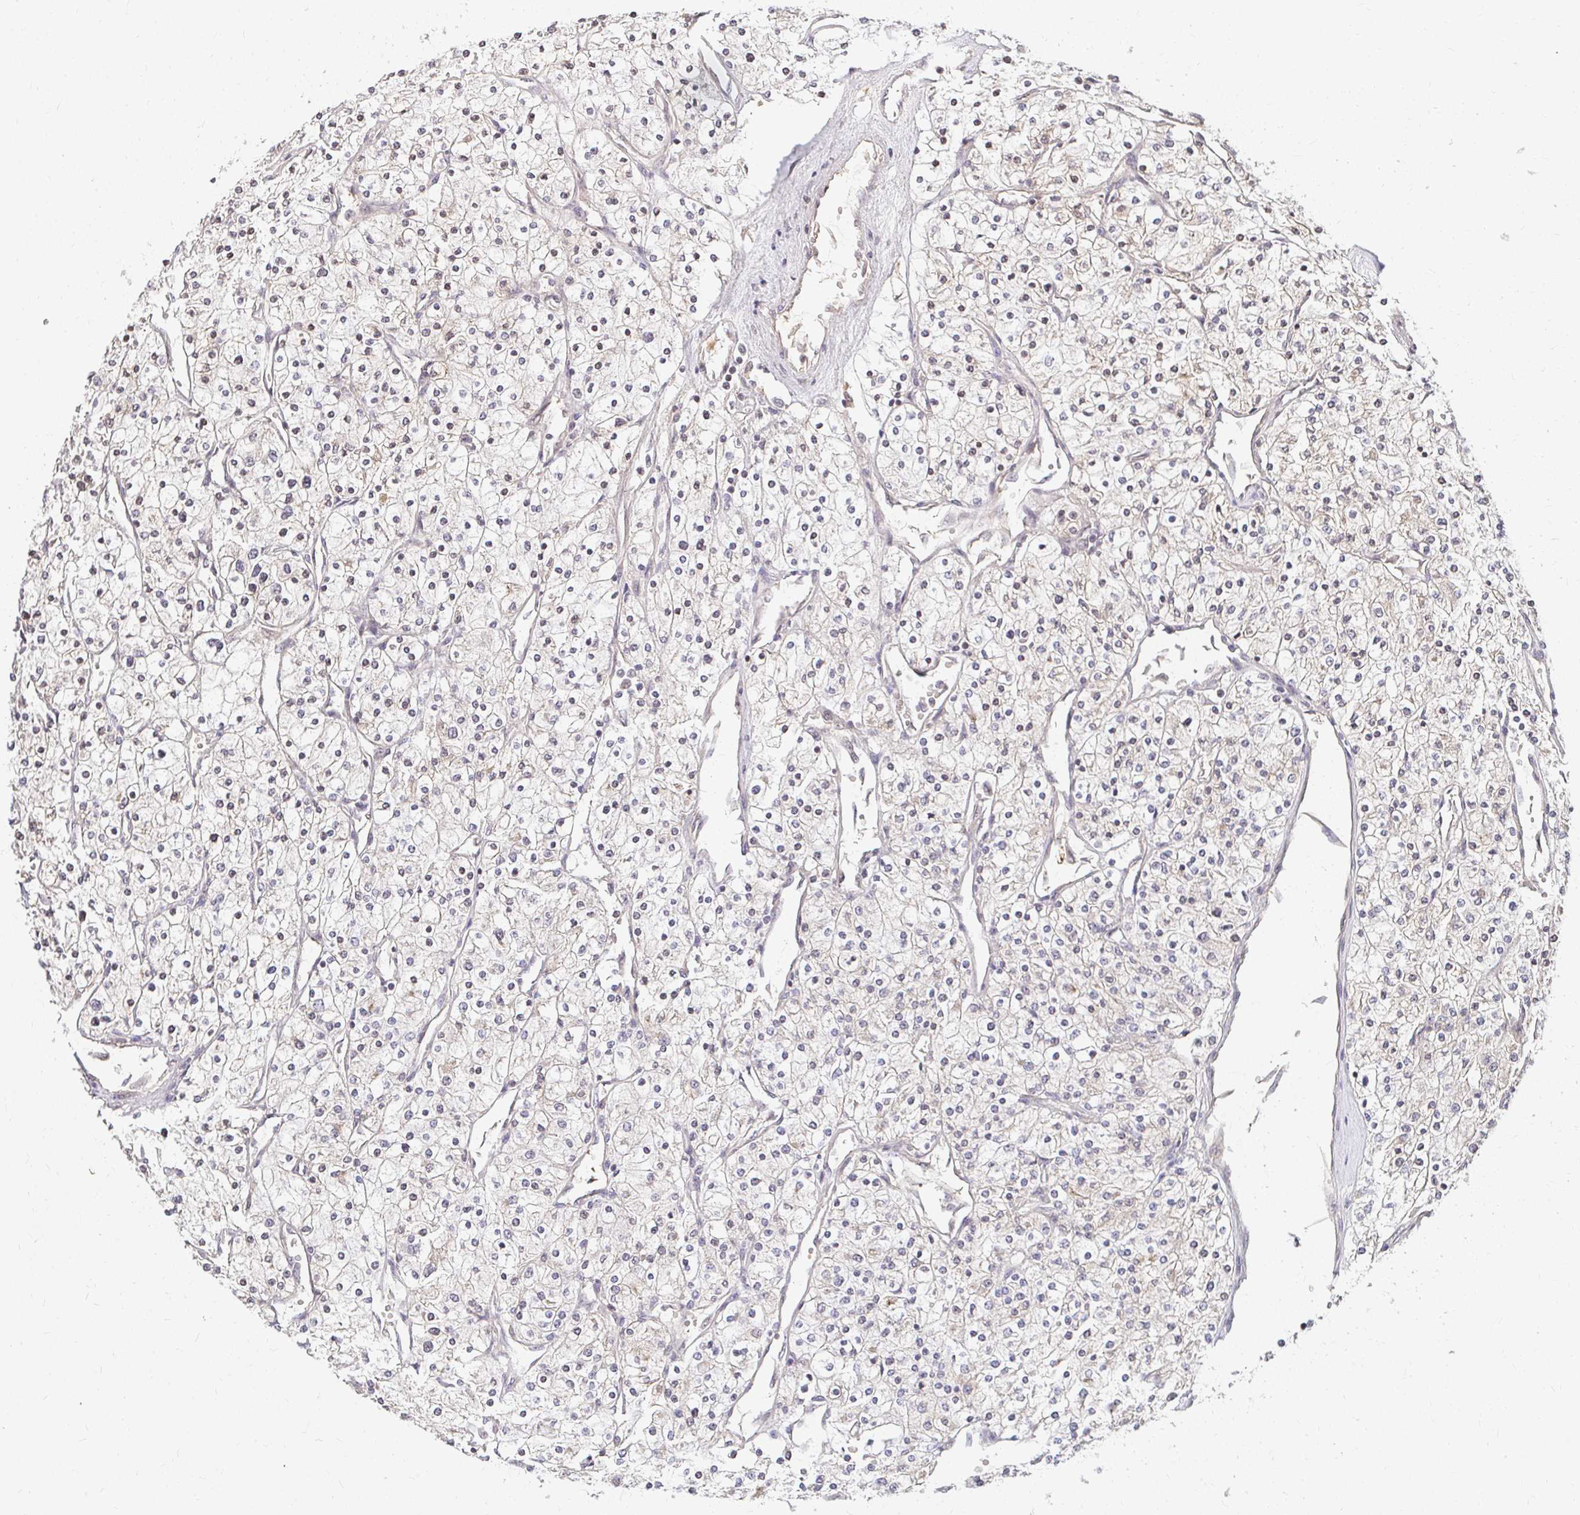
{"staining": {"intensity": "weak", "quantity": "<25%", "location": "cytoplasmic/membranous"}, "tissue": "renal cancer", "cell_type": "Tumor cells", "image_type": "cancer", "snomed": [{"axis": "morphology", "description": "Adenocarcinoma, NOS"}, {"axis": "topography", "description": "Kidney"}], "caption": "An immunohistochemistry histopathology image of renal adenocarcinoma is shown. There is no staining in tumor cells of renal adenocarcinoma.", "gene": "ANK3", "patient": {"sex": "male", "age": 80}}